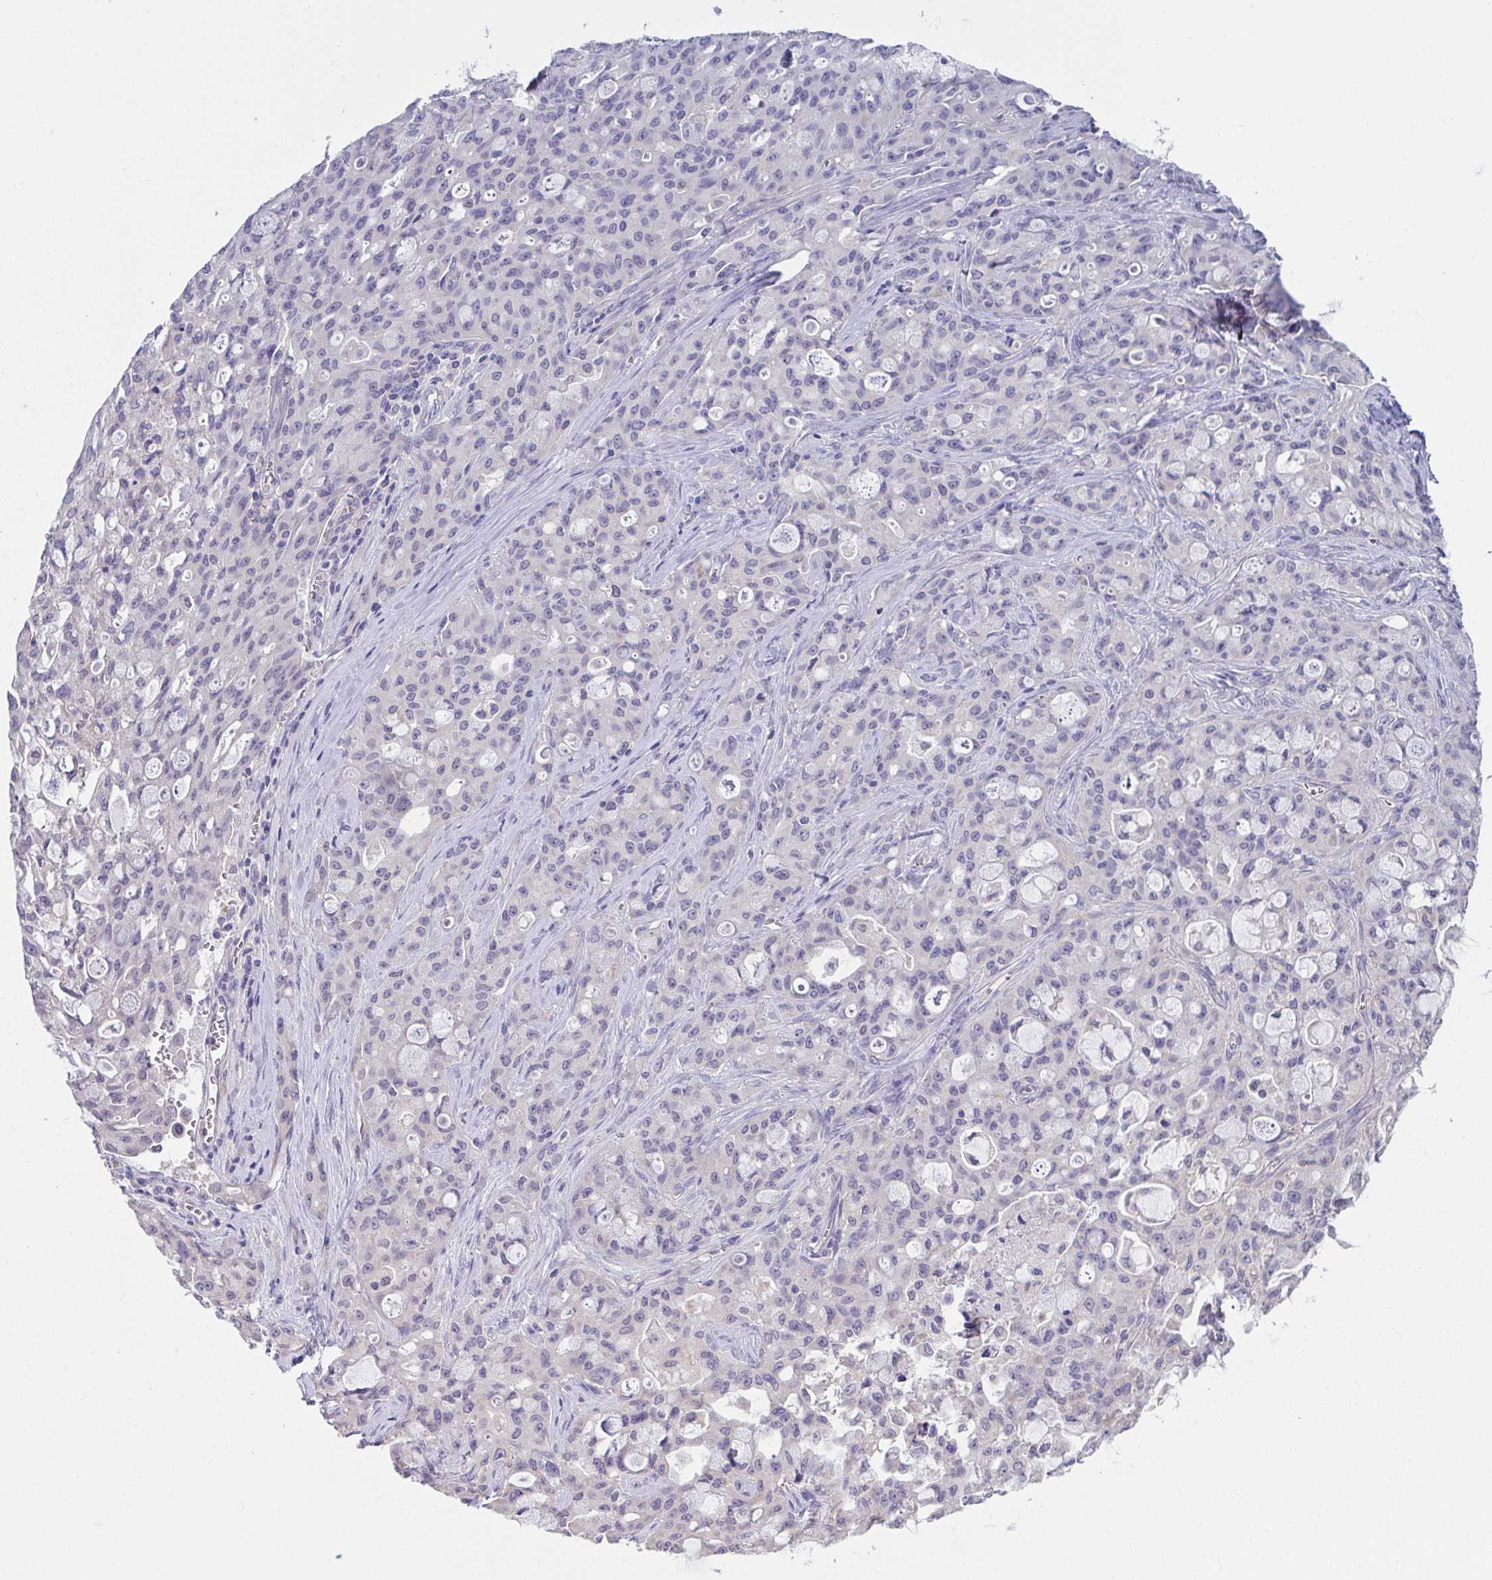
{"staining": {"intensity": "negative", "quantity": "none", "location": "none"}, "tissue": "lung cancer", "cell_type": "Tumor cells", "image_type": "cancer", "snomed": [{"axis": "morphology", "description": "Adenocarcinoma, NOS"}, {"axis": "topography", "description": "Lung"}], "caption": "This is an immunohistochemistry (IHC) photomicrograph of lung adenocarcinoma. There is no expression in tumor cells.", "gene": "CXCR1", "patient": {"sex": "female", "age": 44}}